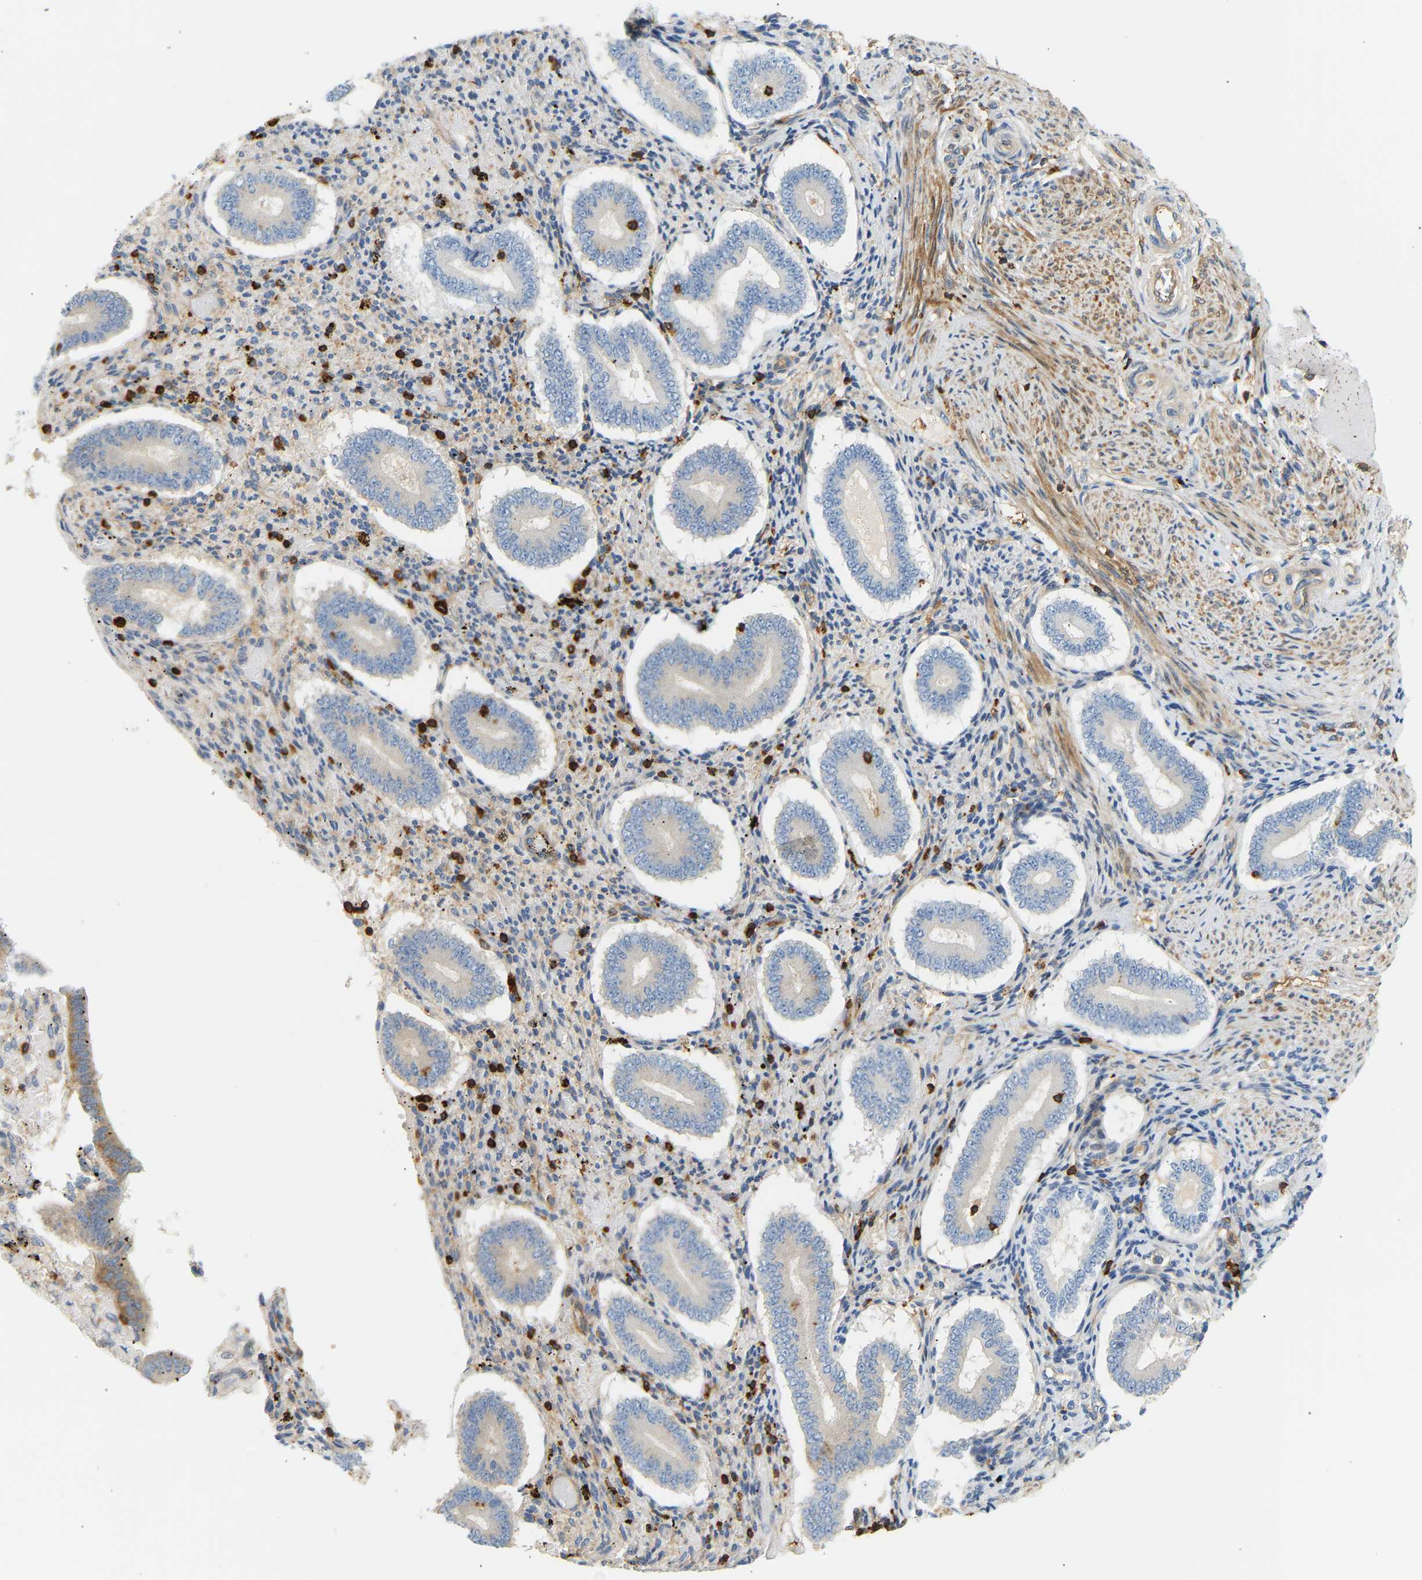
{"staining": {"intensity": "weak", "quantity": "25%-75%", "location": "cytoplasmic/membranous"}, "tissue": "endometrium", "cell_type": "Cells in endometrial stroma", "image_type": "normal", "snomed": [{"axis": "morphology", "description": "Normal tissue, NOS"}, {"axis": "topography", "description": "Endometrium"}], "caption": "Protein analysis of unremarkable endometrium exhibits weak cytoplasmic/membranous staining in approximately 25%-75% of cells in endometrial stroma.", "gene": "FNBP1", "patient": {"sex": "female", "age": 42}}